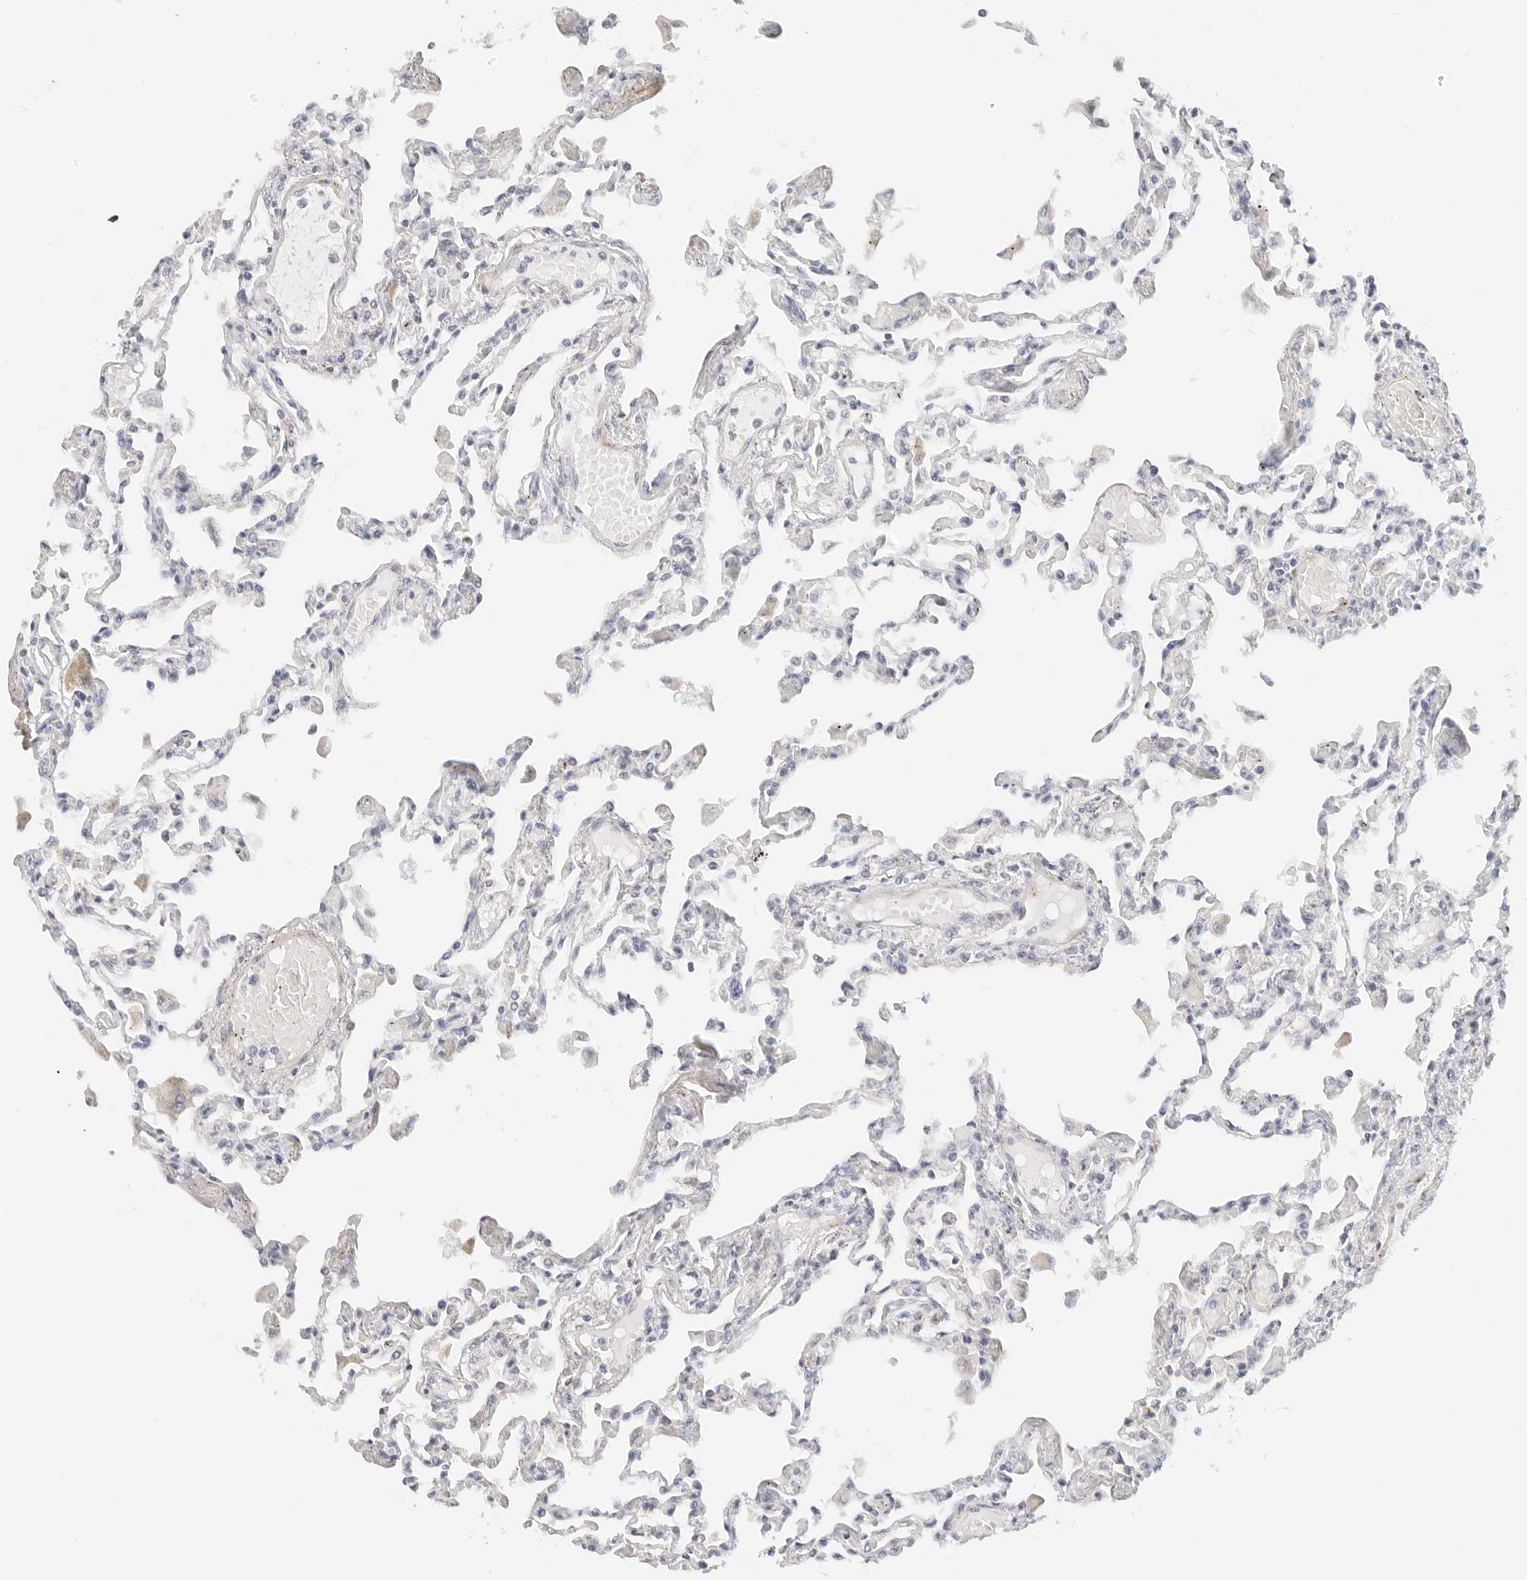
{"staining": {"intensity": "negative", "quantity": "none", "location": "none"}, "tissue": "lung", "cell_type": "Alveolar cells", "image_type": "normal", "snomed": [{"axis": "morphology", "description": "Normal tissue, NOS"}, {"axis": "topography", "description": "Bronchus"}, {"axis": "topography", "description": "Lung"}], "caption": "Alveolar cells show no significant protein expression in unremarkable lung. (IHC, brightfield microscopy, high magnification).", "gene": "PCDH19", "patient": {"sex": "female", "age": 49}}